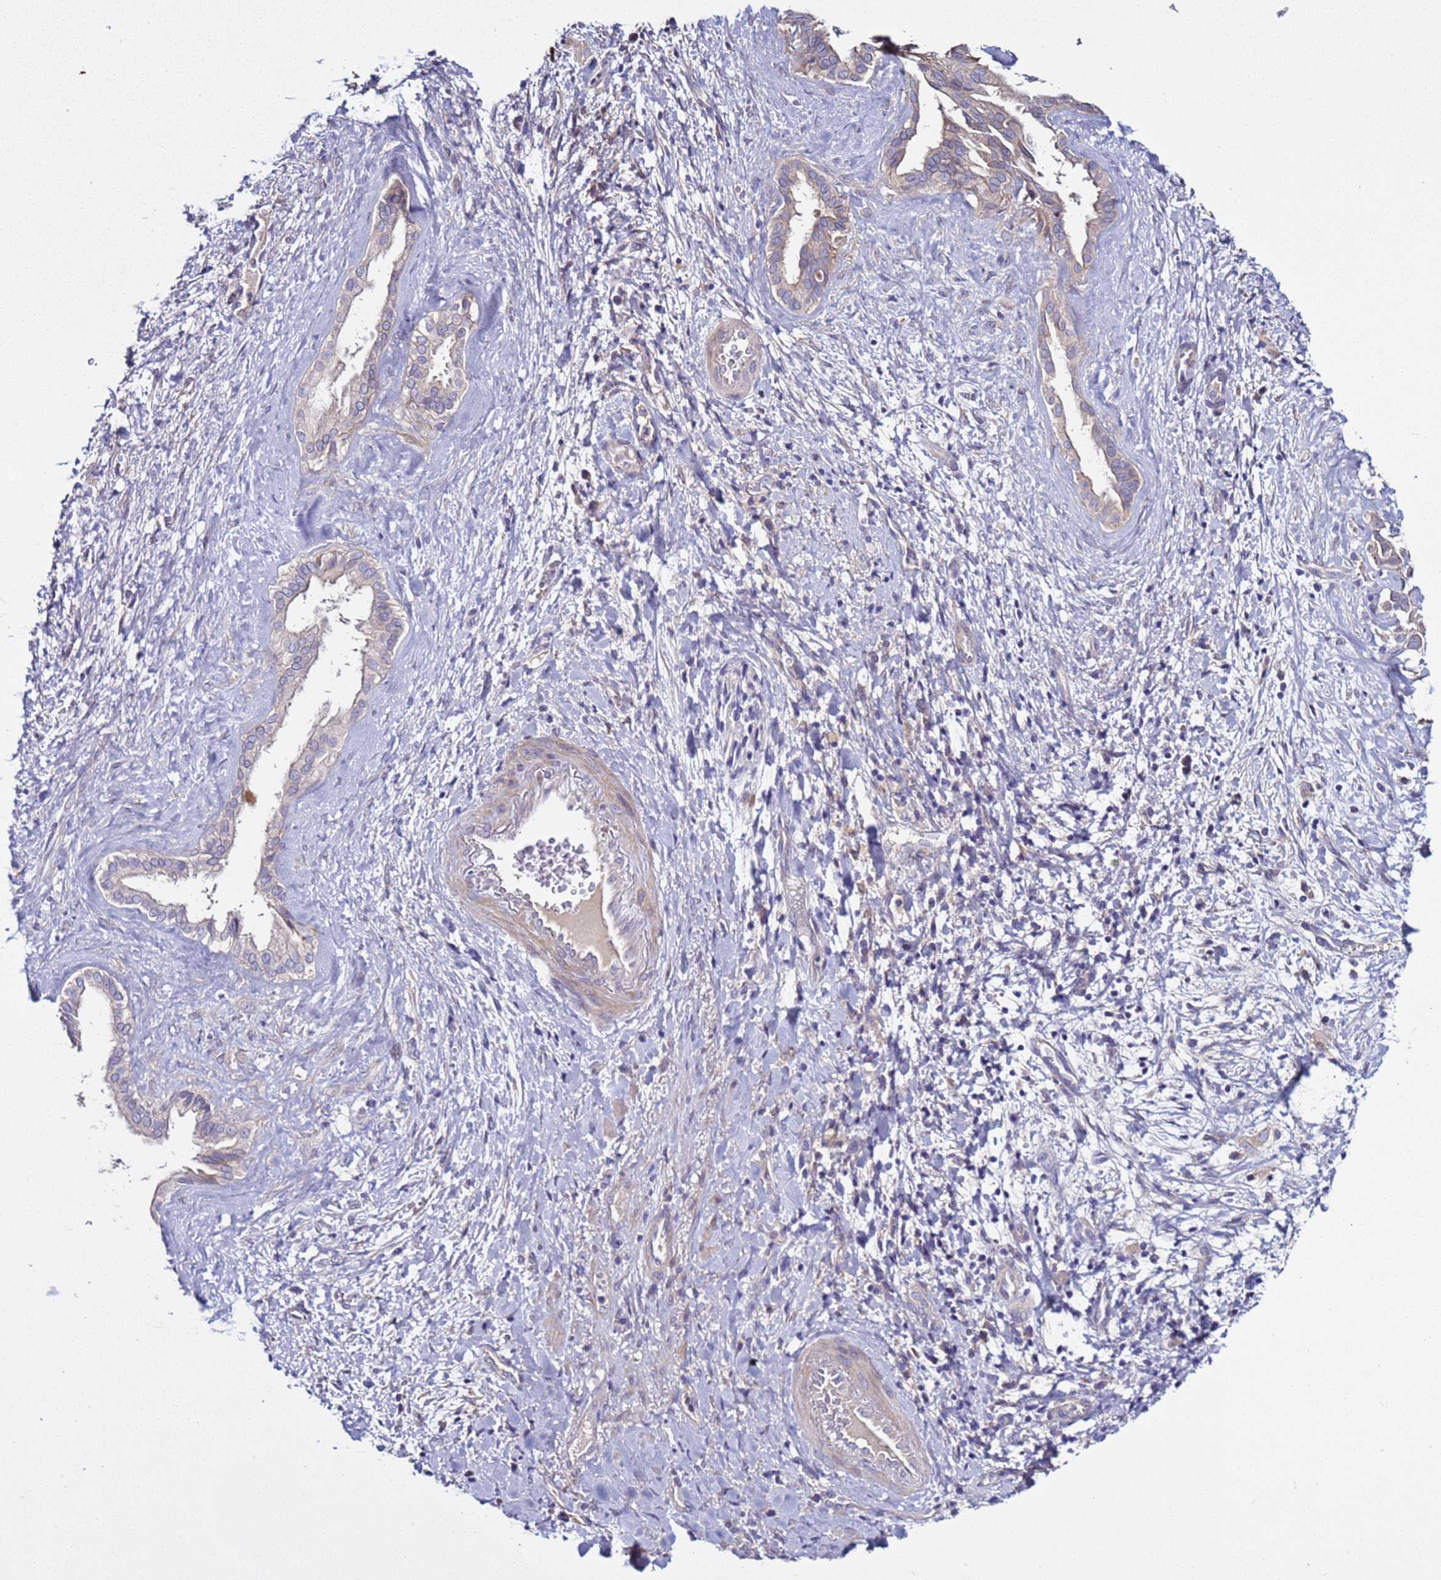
{"staining": {"intensity": "weak", "quantity": "<25%", "location": "cytoplasmic/membranous"}, "tissue": "liver cancer", "cell_type": "Tumor cells", "image_type": "cancer", "snomed": [{"axis": "morphology", "description": "Cholangiocarcinoma"}, {"axis": "topography", "description": "Liver"}], "caption": "Protein analysis of cholangiocarcinoma (liver) exhibits no significant expression in tumor cells. (Brightfield microscopy of DAB (3,3'-diaminobenzidine) immunohistochemistry (IHC) at high magnification).", "gene": "RABL2B", "patient": {"sex": "male", "age": 67}}